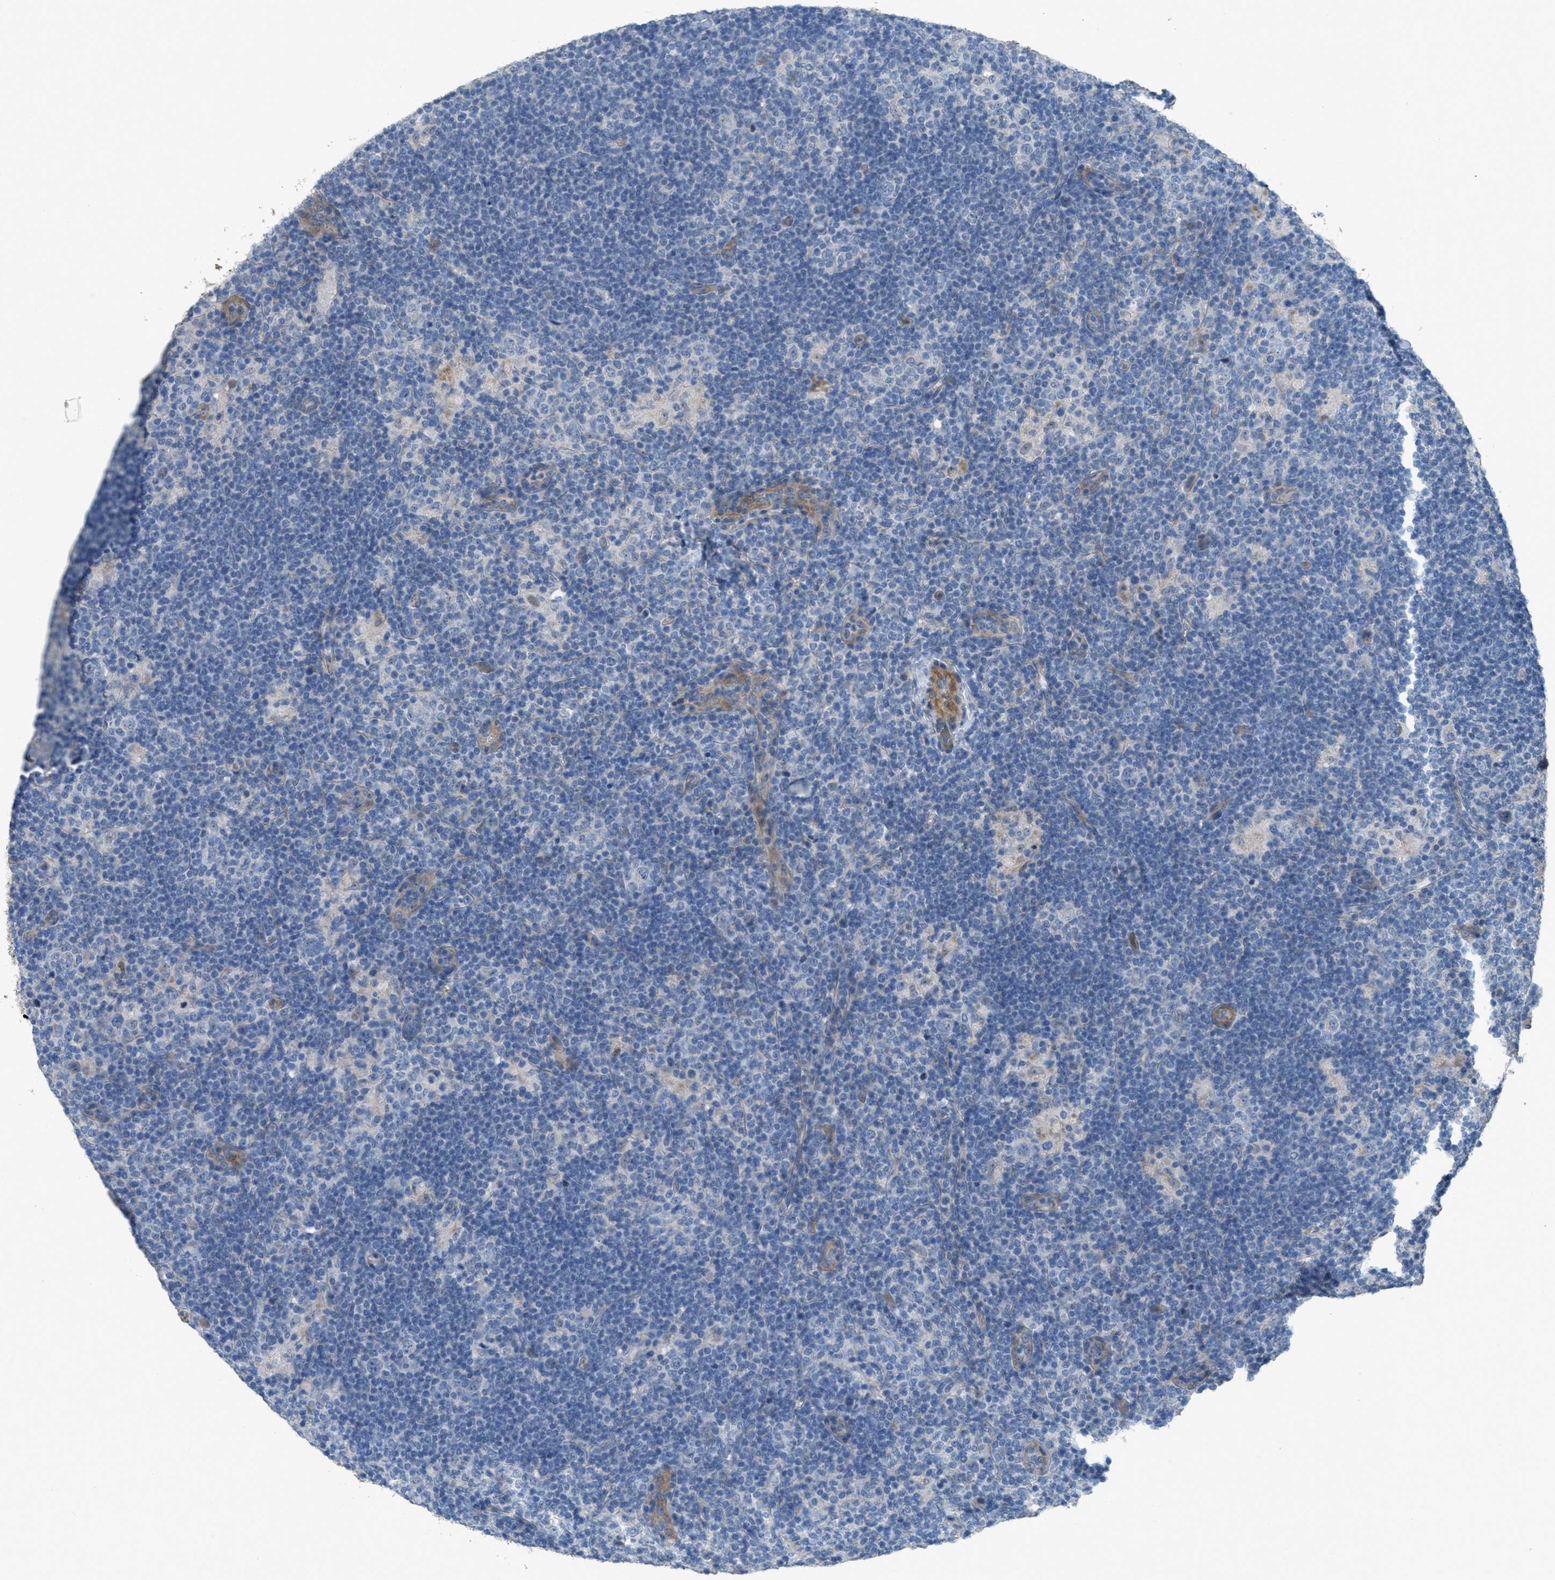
{"staining": {"intensity": "negative", "quantity": "none", "location": "none"}, "tissue": "lymphoma", "cell_type": "Tumor cells", "image_type": "cancer", "snomed": [{"axis": "morphology", "description": "Hodgkin's disease, NOS"}, {"axis": "topography", "description": "Lymph node"}], "caption": "The image exhibits no significant positivity in tumor cells of Hodgkin's disease. (DAB (3,3'-diaminobenzidine) immunohistochemistry visualized using brightfield microscopy, high magnification).", "gene": "MRS2", "patient": {"sex": "female", "age": 57}}